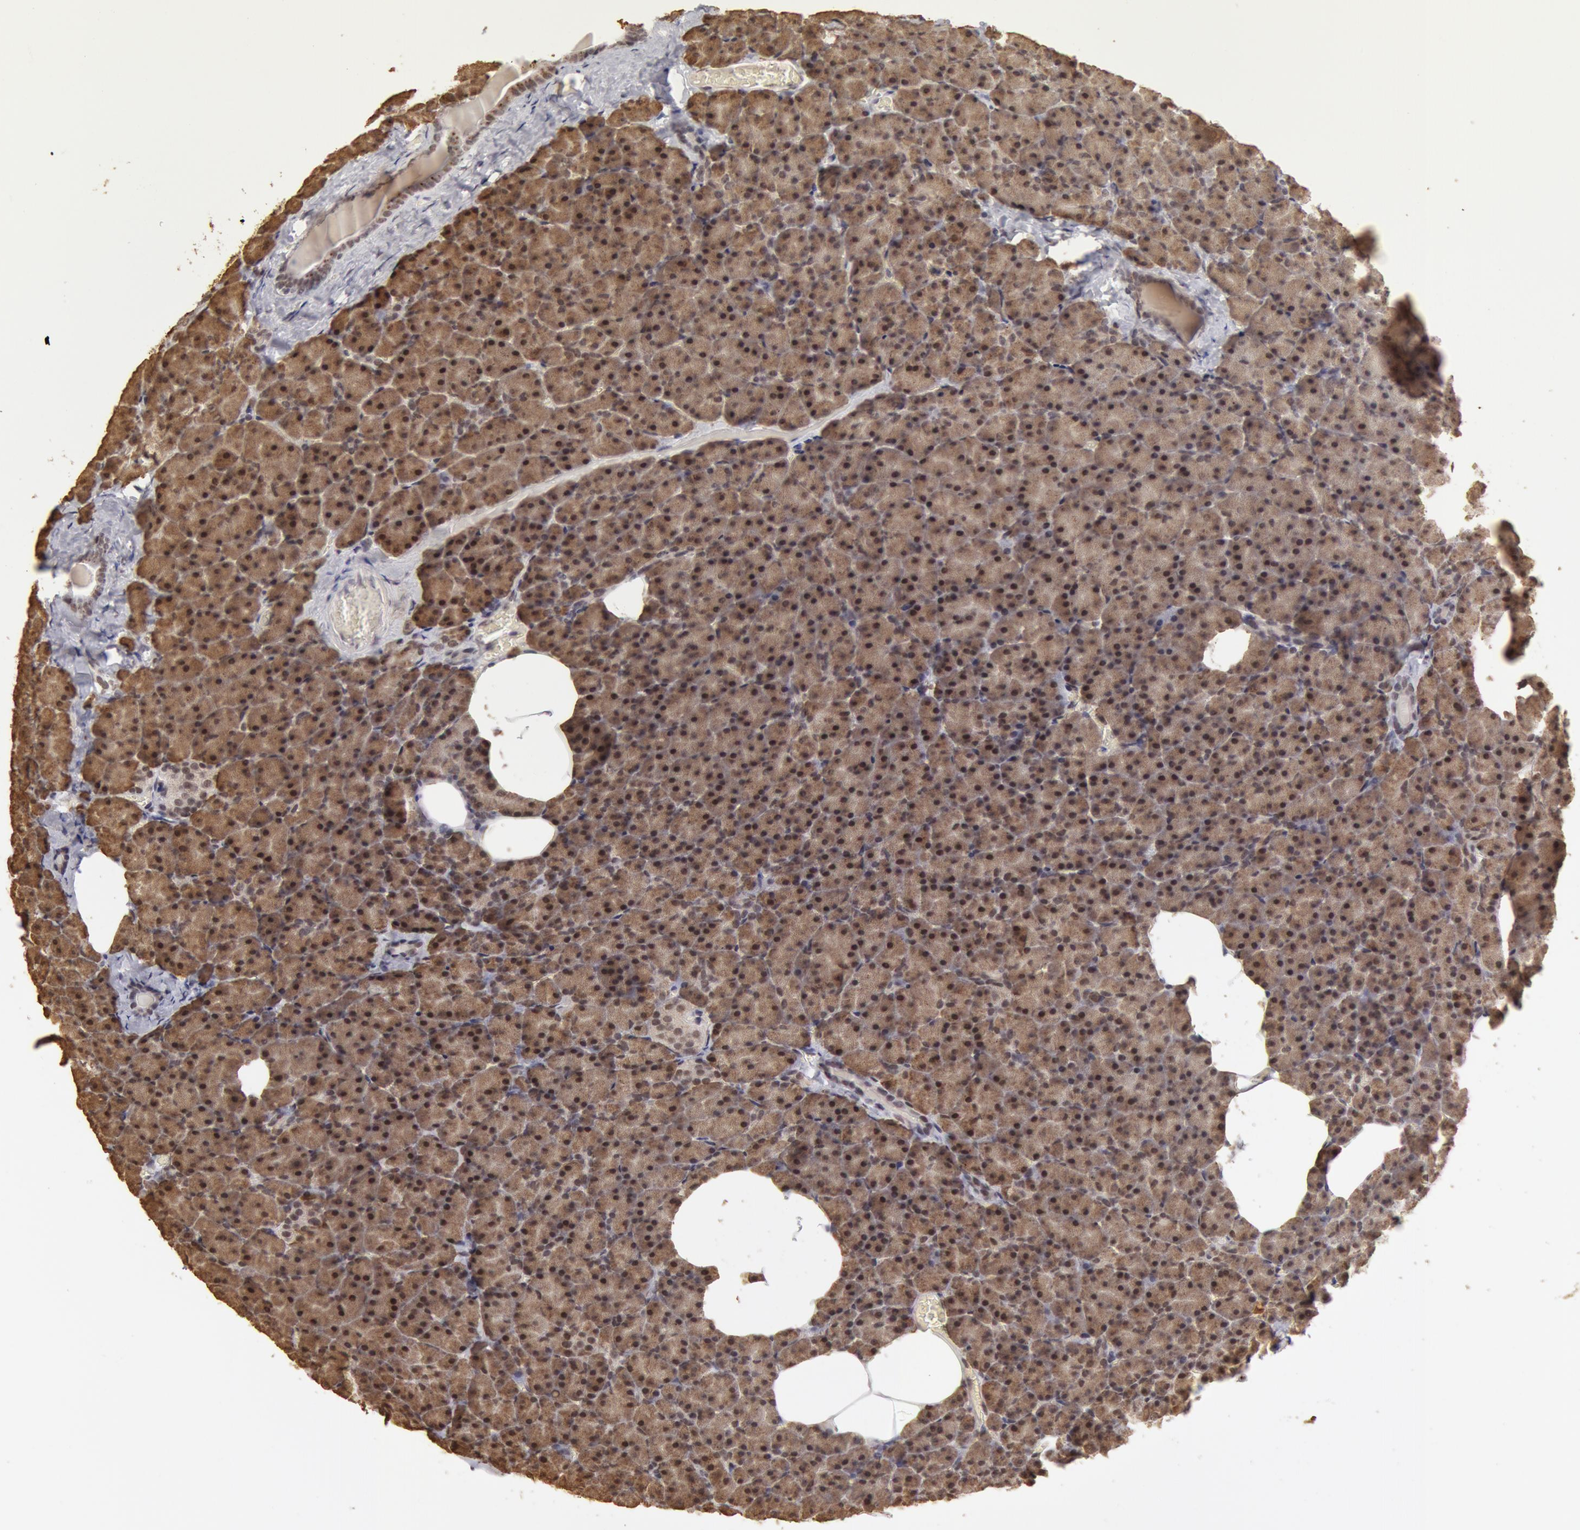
{"staining": {"intensity": "strong", "quantity": ">75%", "location": "cytoplasmic/membranous,nuclear"}, "tissue": "pancreas", "cell_type": "Exocrine glandular cells", "image_type": "normal", "snomed": [{"axis": "morphology", "description": "Normal tissue, NOS"}, {"axis": "topography", "description": "Pancreas"}], "caption": "Exocrine glandular cells demonstrate high levels of strong cytoplasmic/membranous,nuclear positivity in approximately >75% of cells in benign pancreas. (DAB (3,3'-diaminobenzidine) IHC with brightfield microscopy, high magnification).", "gene": "VRTN", "patient": {"sex": "female", "age": 35}}